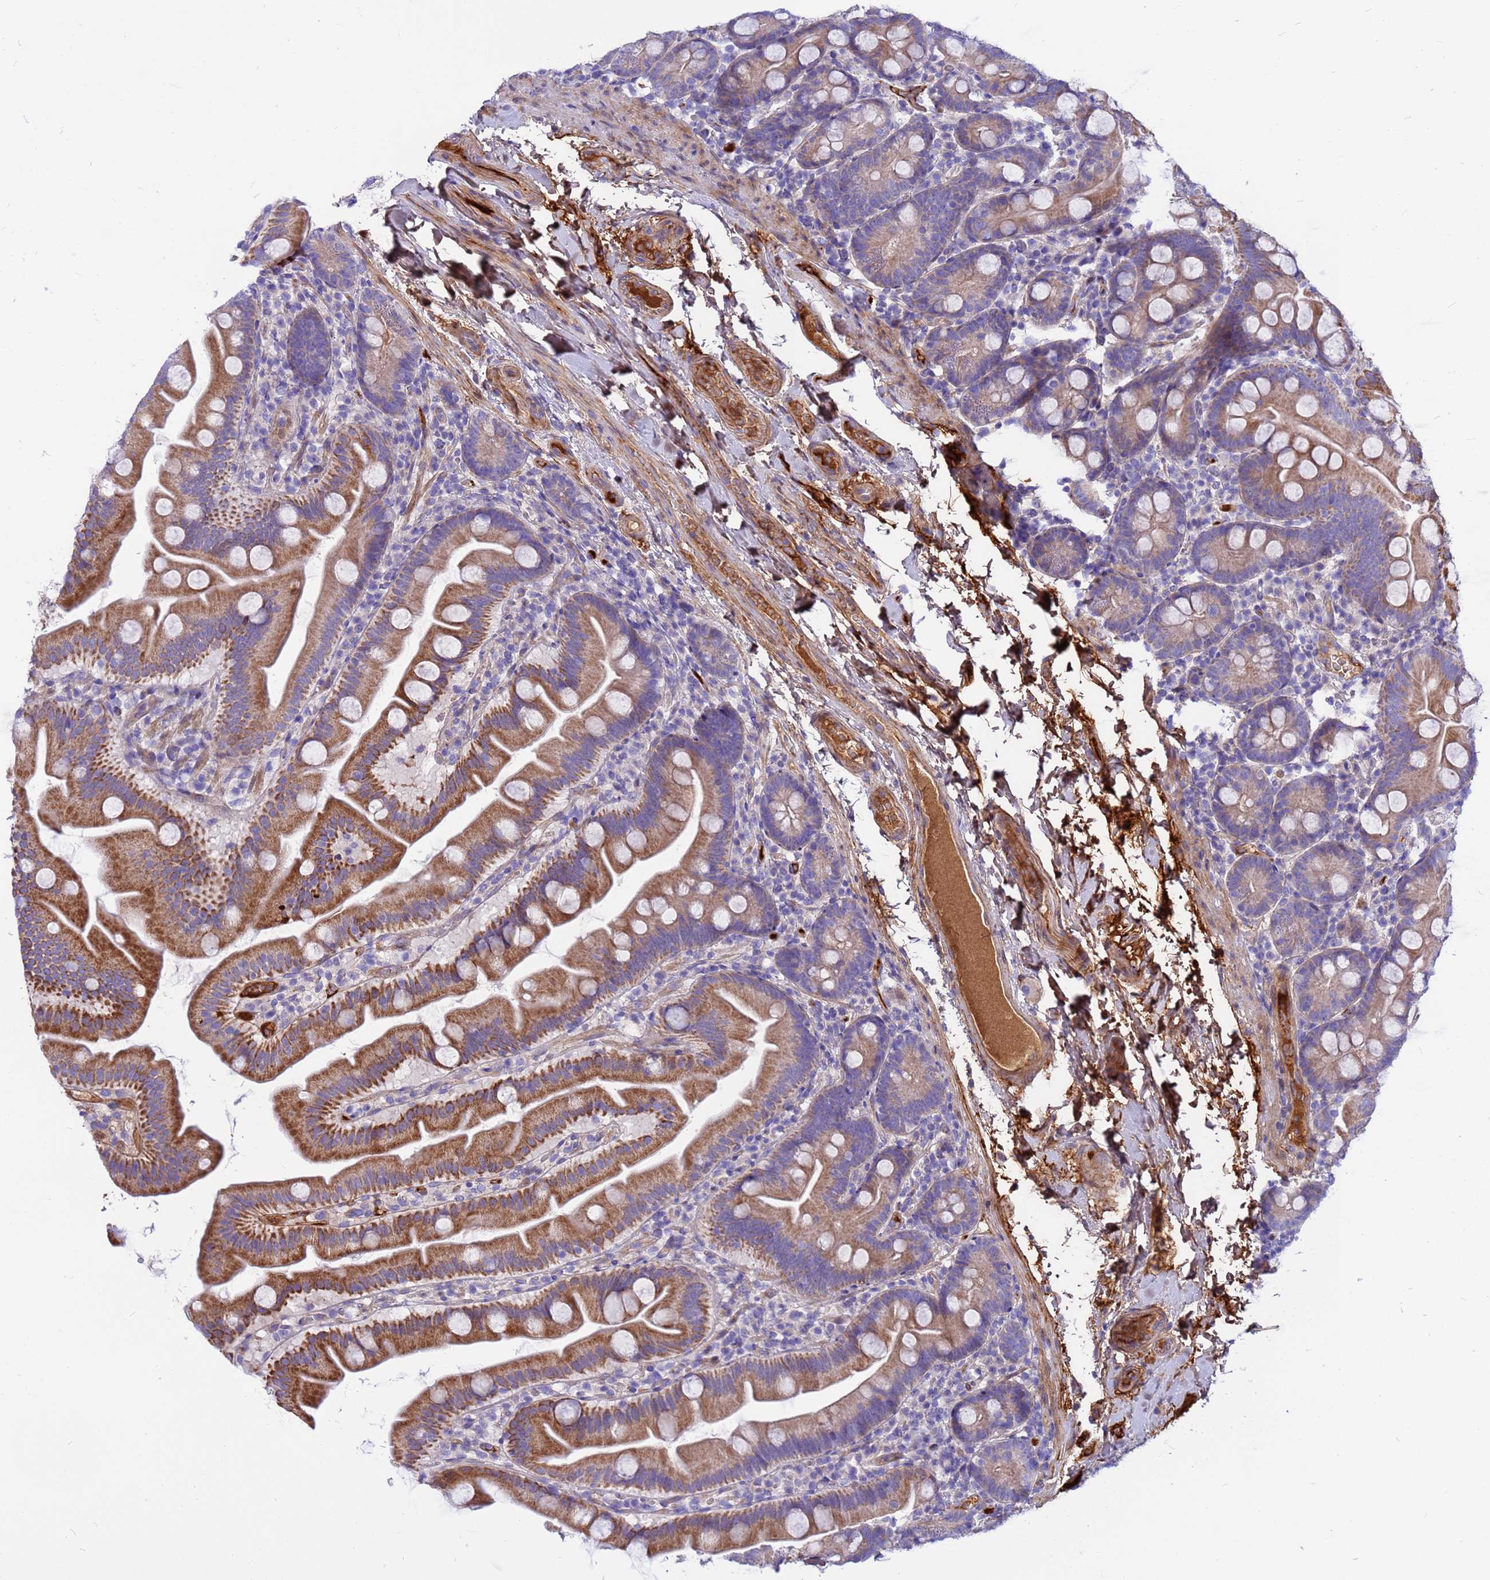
{"staining": {"intensity": "moderate", "quantity": ">75%", "location": "cytoplasmic/membranous"}, "tissue": "small intestine", "cell_type": "Glandular cells", "image_type": "normal", "snomed": [{"axis": "morphology", "description": "Normal tissue, NOS"}, {"axis": "topography", "description": "Small intestine"}], "caption": "Immunohistochemical staining of benign human small intestine displays medium levels of moderate cytoplasmic/membranous staining in approximately >75% of glandular cells.", "gene": "CRHBP", "patient": {"sex": "female", "age": 68}}